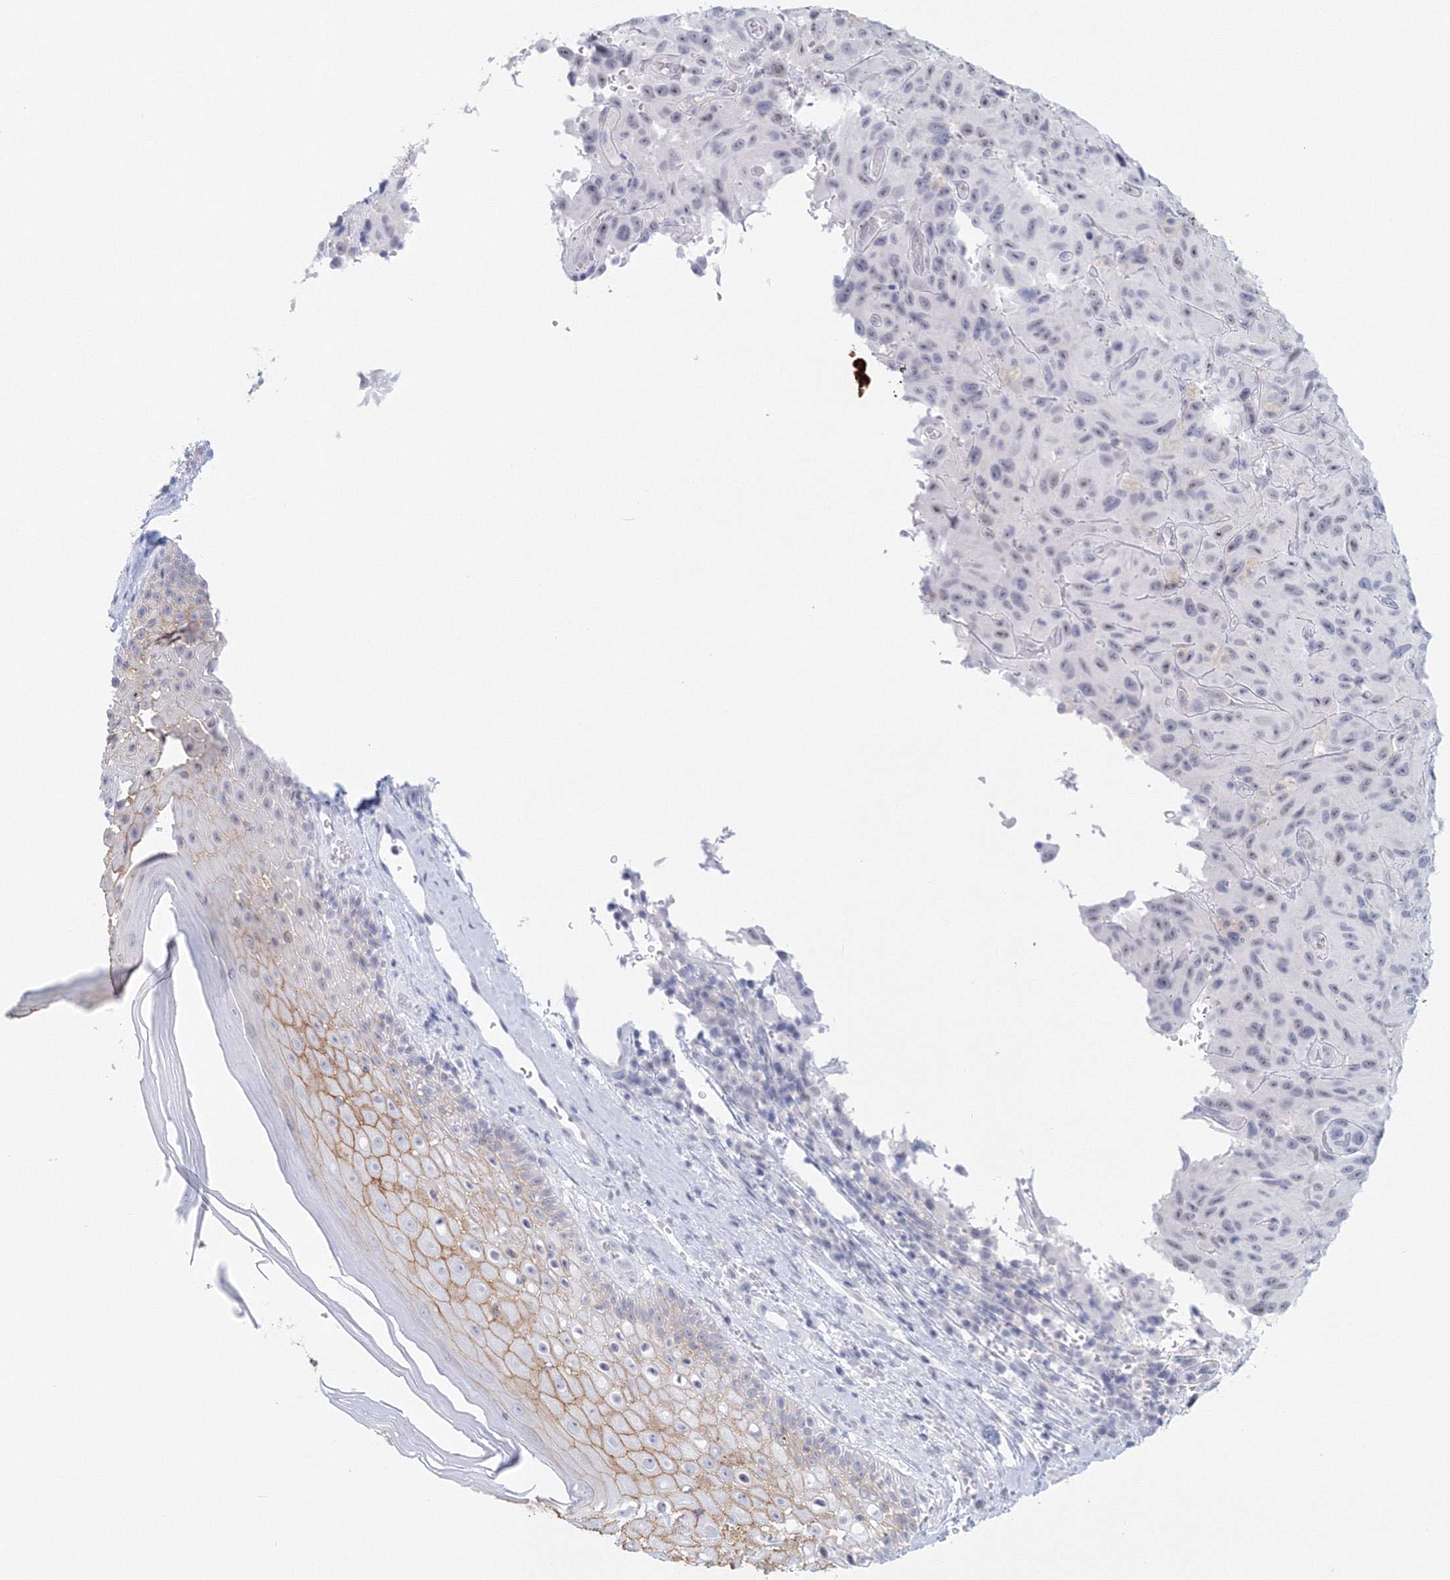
{"staining": {"intensity": "negative", "quantity": "none", "location": "none"}, "tissue": "melanoma", "cell_type": "Tumor cells", "image_type": "cancer", "snomed": [{"axis": "morphology", "description": "Malignant melanoma, NOS"}, {"axis": "topography", "description": "Skin"}], "caption": "A micrograph of malignant melanoma stained for a protein displays no brown staining in tumor cells.", "gene": "VSIG1", "patient": {"sex": "male", "age": 66}}